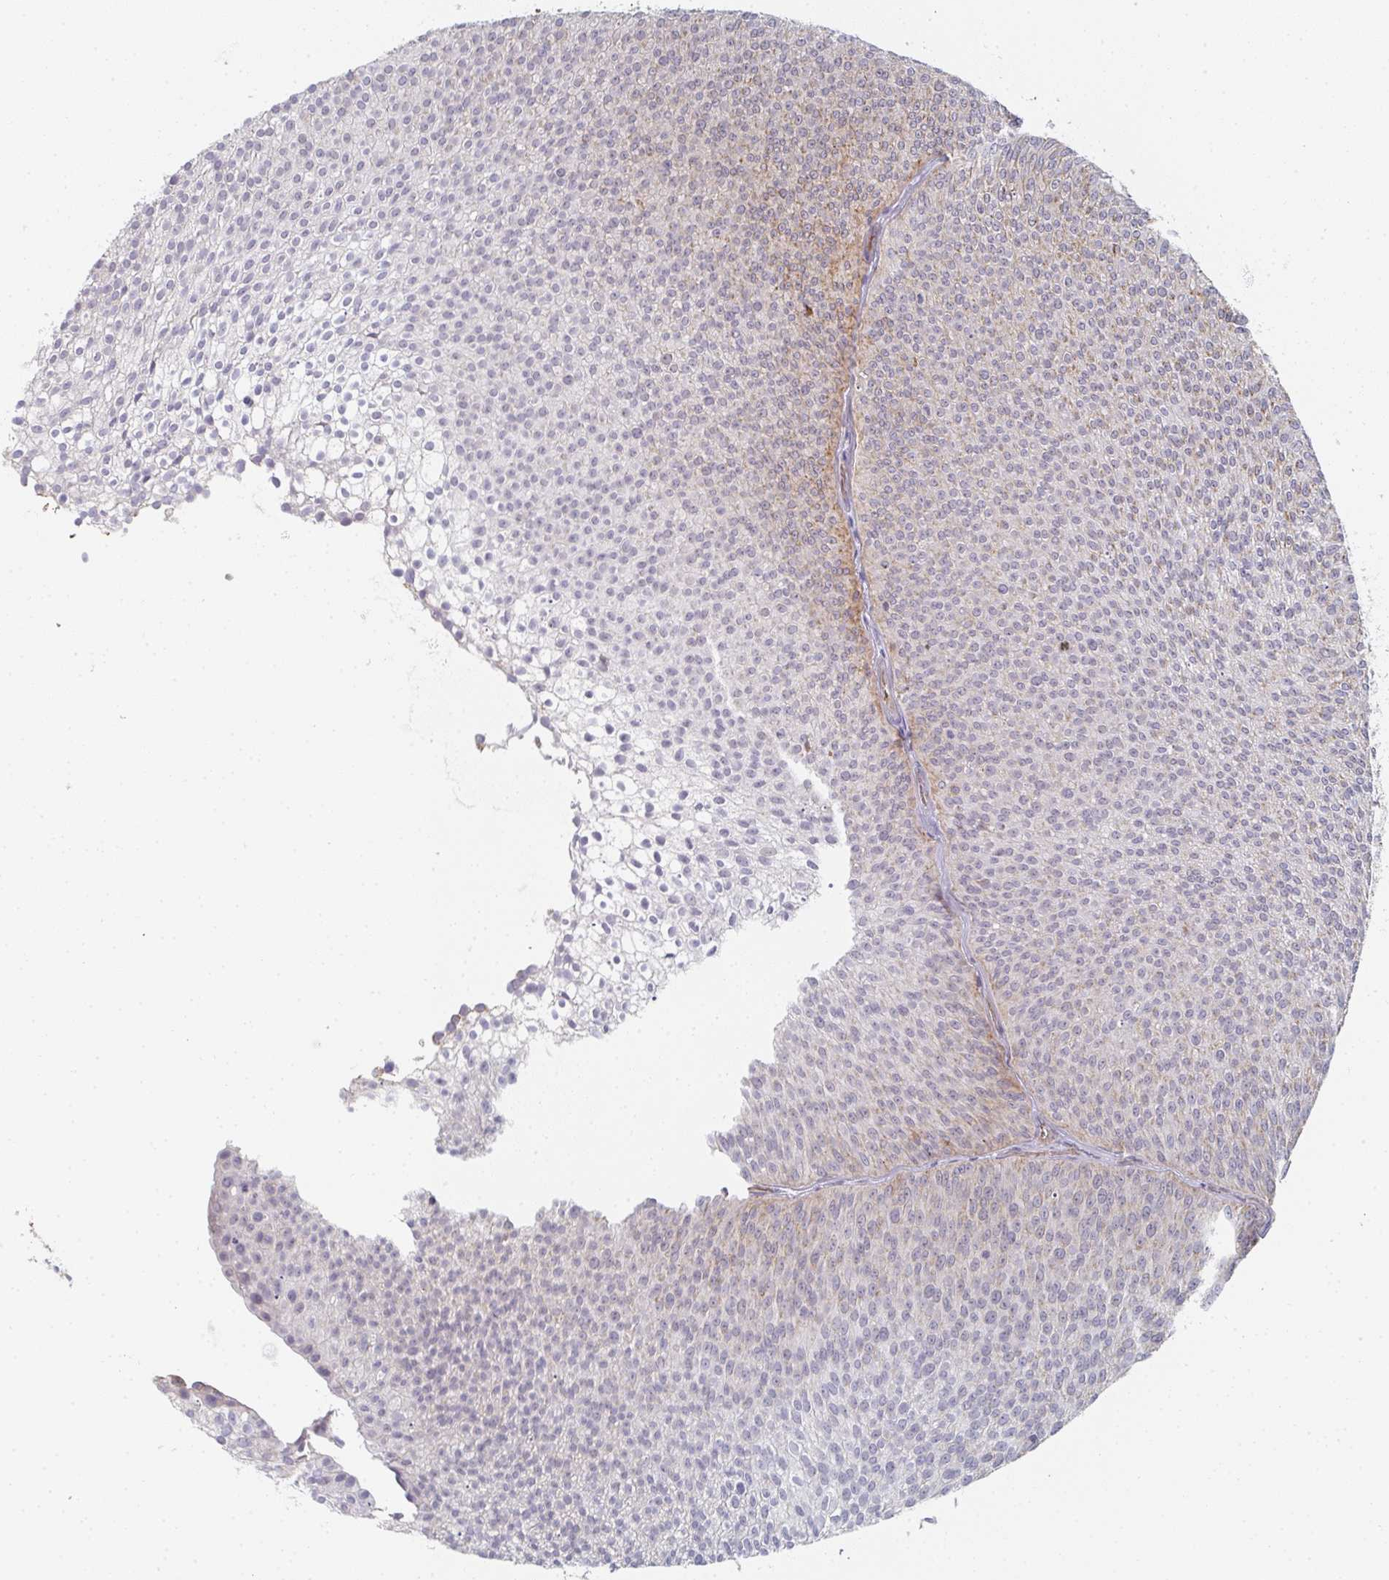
{"staining": {"intensity": "moderate", "quantity": "<25%", "location": "cytoplasmic/membranous"}, "tissue": "urothelial cancer", "cell_type": "Tumor cells", "image_type": "cancer", "snomed": [{"axis": "morphology", "description": "Urothelial carcinoma, Low grade"}, {"axis": "topography", "description": "Urinary bladder"}], "caption": "Low-grade urothelial carcinoma was stained to show a protein in brown. There is low levels of moderate cytoplasmic/membranous staining in approximately <25% of tumor cells. Ihc stains the protein in brown and the nuclei are stained blue.", "gene": "ZNF526", "patient": {"sex": "male", "age": 91}}